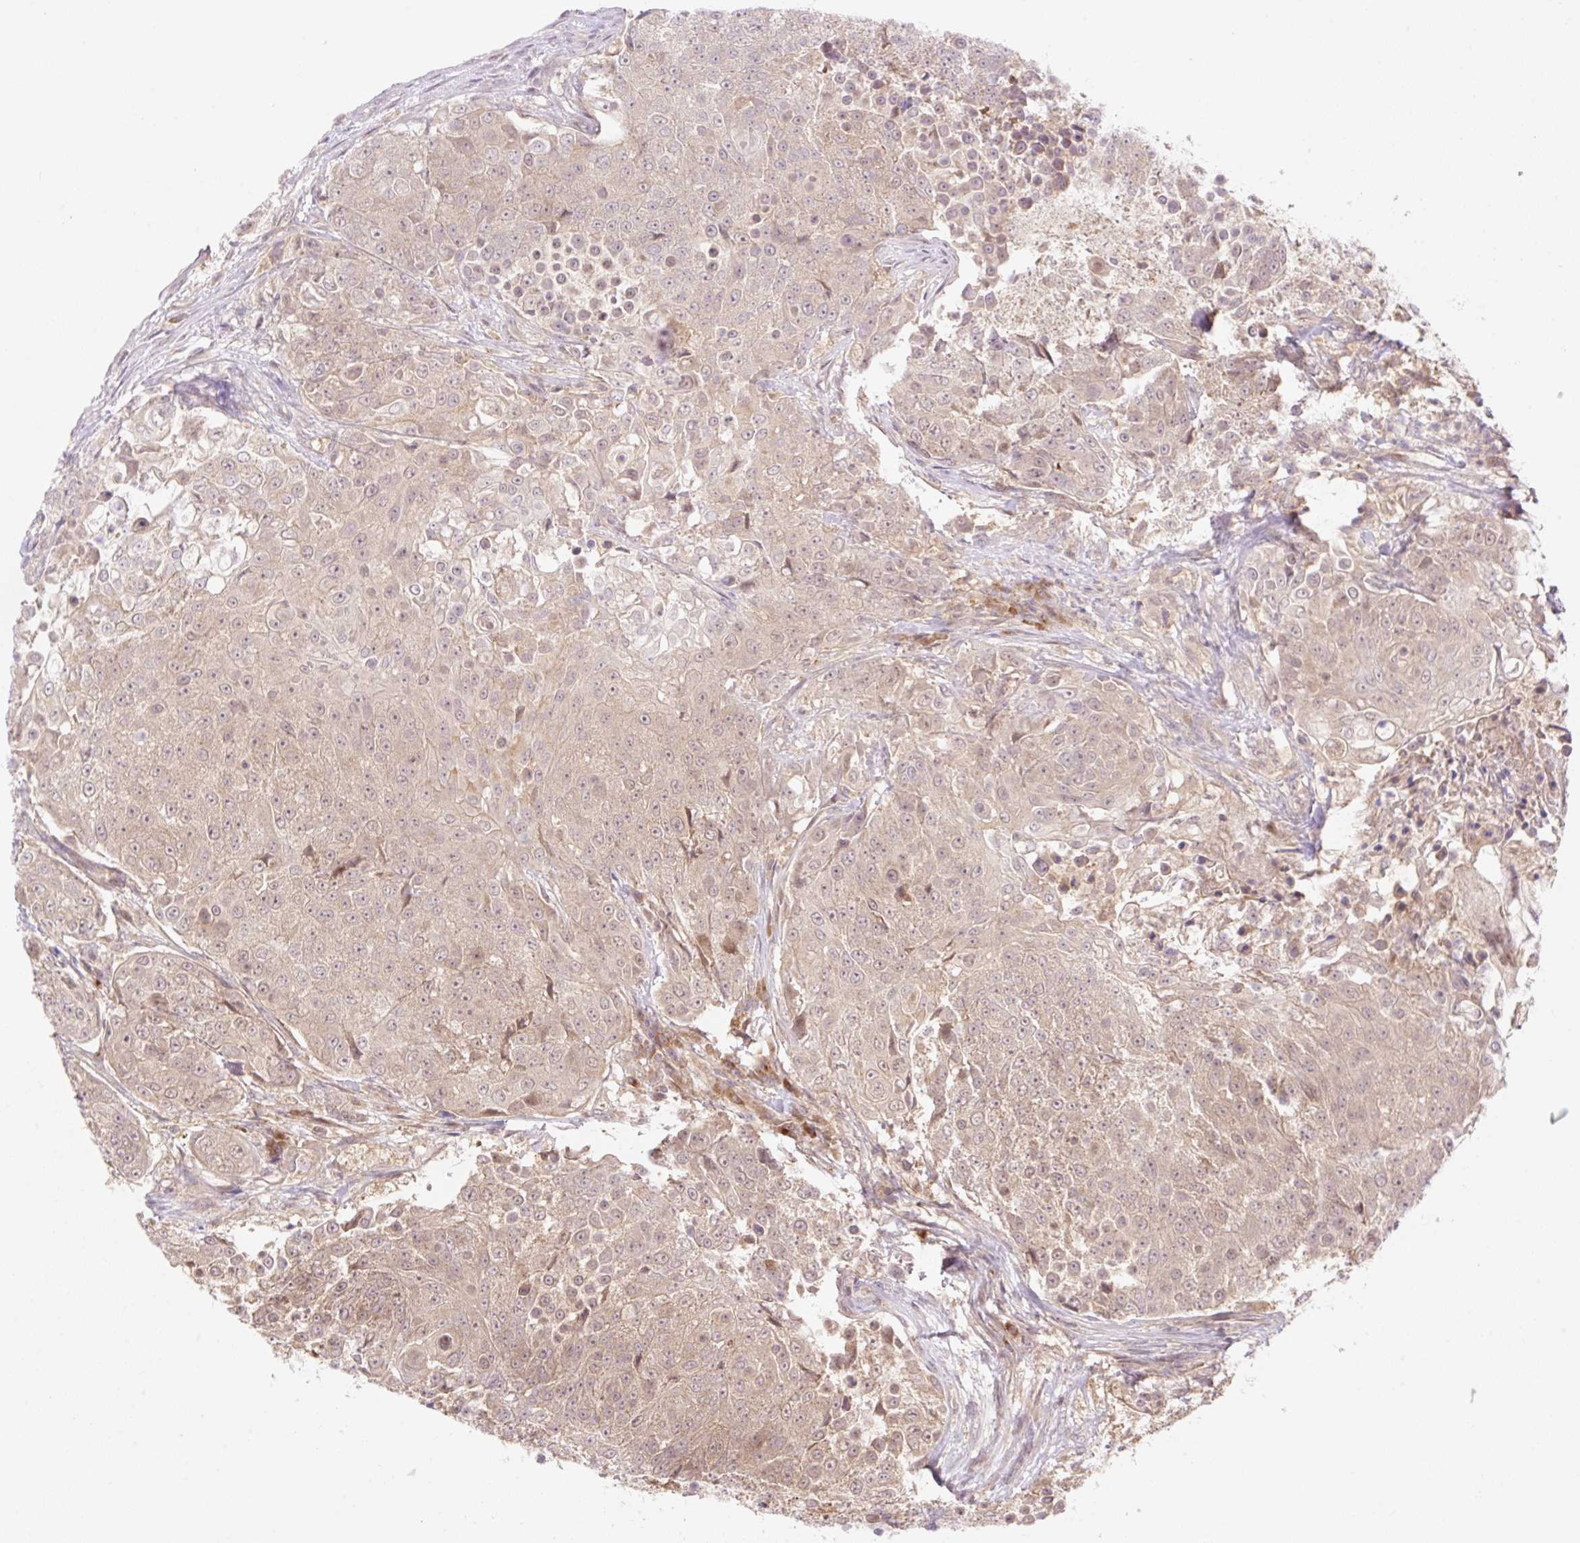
{"staining": {"intensity": "weak", "quantity": ">75%", "location": "cytoplasmic/membranous,nuclear"}, "tissue": "urothelial cancer", "cell_type": "Tumor cells", "image_type": "cancer", "snomed": [{"axis": "morphology", "description": "Urothelial carcinoma, High grade"}, {"axis": "topography", "description": "Urinary bladder"}], "caption": "There is low levels of weak cytoplasmic/membranous and nuclear positivity in tumor cells of urothelial carcinoma (high-grade), as demonstrated by immunohistochemical staining (brown color).", "gene": "VPS25", "patient": {"sex": "female", "age": 63}}